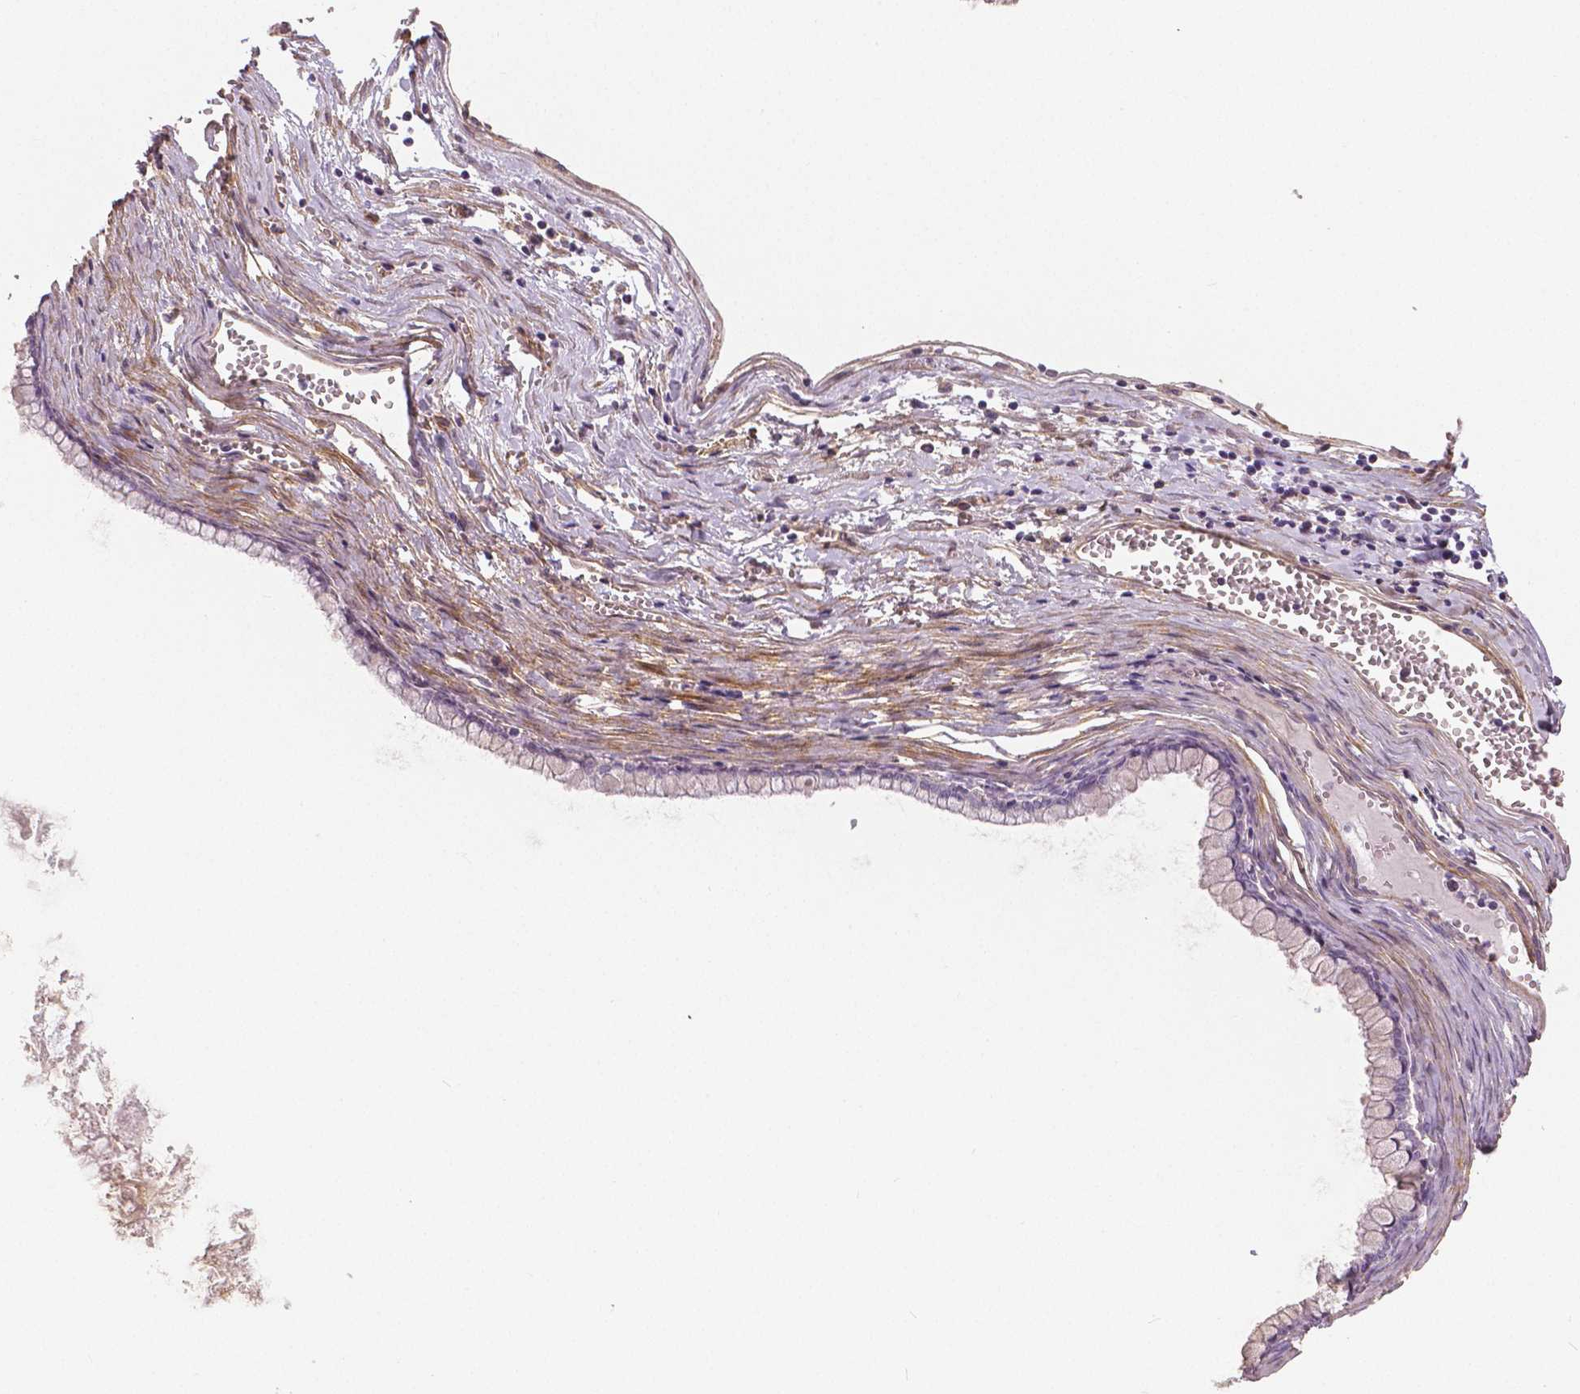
{"staining": {"intensity": "negative", "quantity": "none", "location": "none"}, "tissue": "ovarian cancer", "cell_type": "Tumor cells", "image_type": "cancer", "snomed": [{"axis": "morphology", "description": "Cystadenocarcinoma, mucinous, NOS"}, {"axis": "topography", "description": "Ovary"}], "caption": "Tumor cells are negative for brown protein staining in ovarian cancer (mucinous cystadenocarcinoma). (DAB immunohistochemistry (IHC) with hematoxylin counter stain).", "gene": "FLT1", "patient": {"sex": "female", "age": 67}}